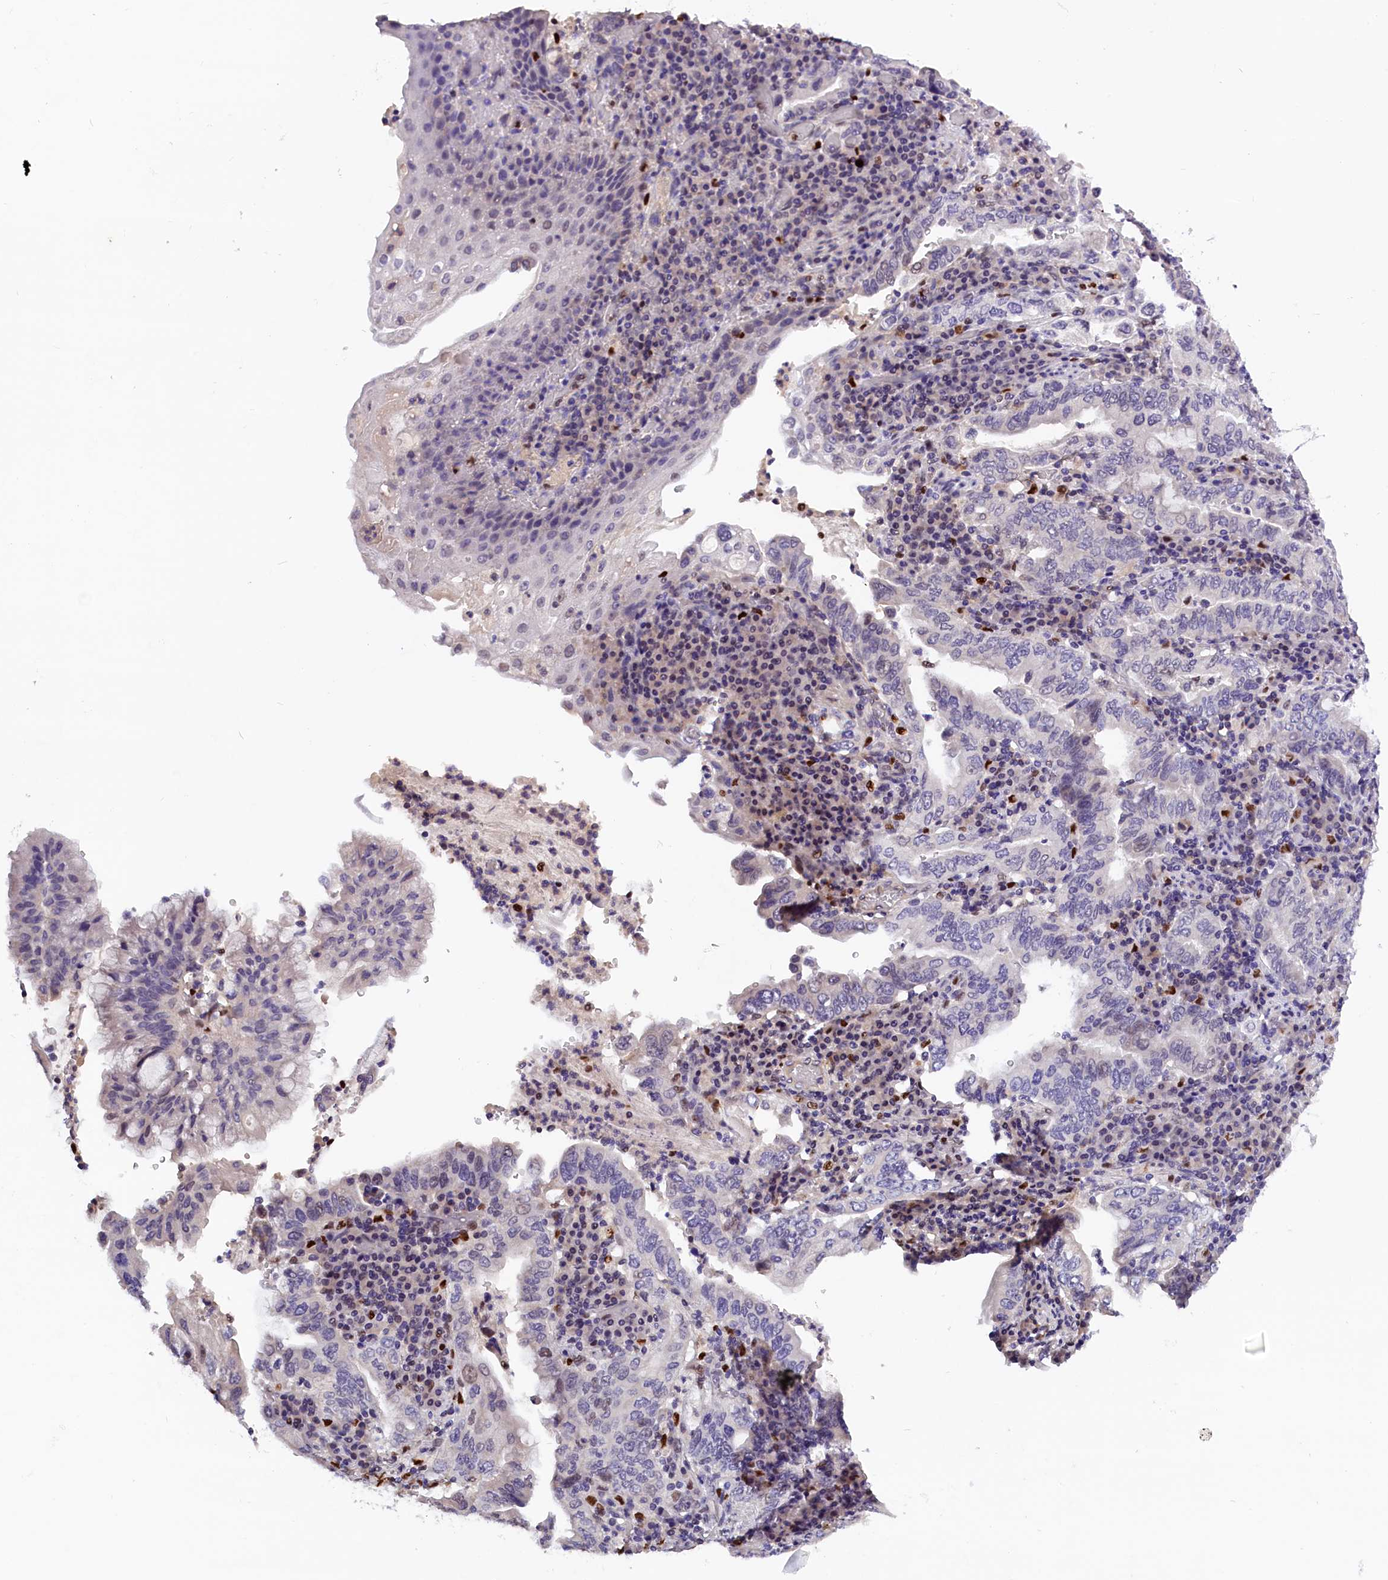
{"staining": {"intensity": "negative", "quantity": "none", "location": "none"}, "tissue": "stomach cancer", "cell_type": "Tumor cells", "image_type": "cancer", "snomed": [{"axis": "morphology", "description": "Normal tissue, NOS"}, {"axis": "morphology", "description": "Adenocarcinoma, NOS"}, {"axis": "topography", "description": "Esophagus"}, {"axis": "topography", "description": "Stomach, upper"}, {"axis": "topography", "description": "Peripheral nerve tissue"}], "caption": "High magnification brightfield microscopy of stomach adenocarcinoma stained with DAB (3,3'-diaminobenzidine) (brown) and counterstained with hematoxylin (blue): tumor cells show no significant staining.", "gene": "BTBD9", "patient": {"sex": "male", "age": 62}}